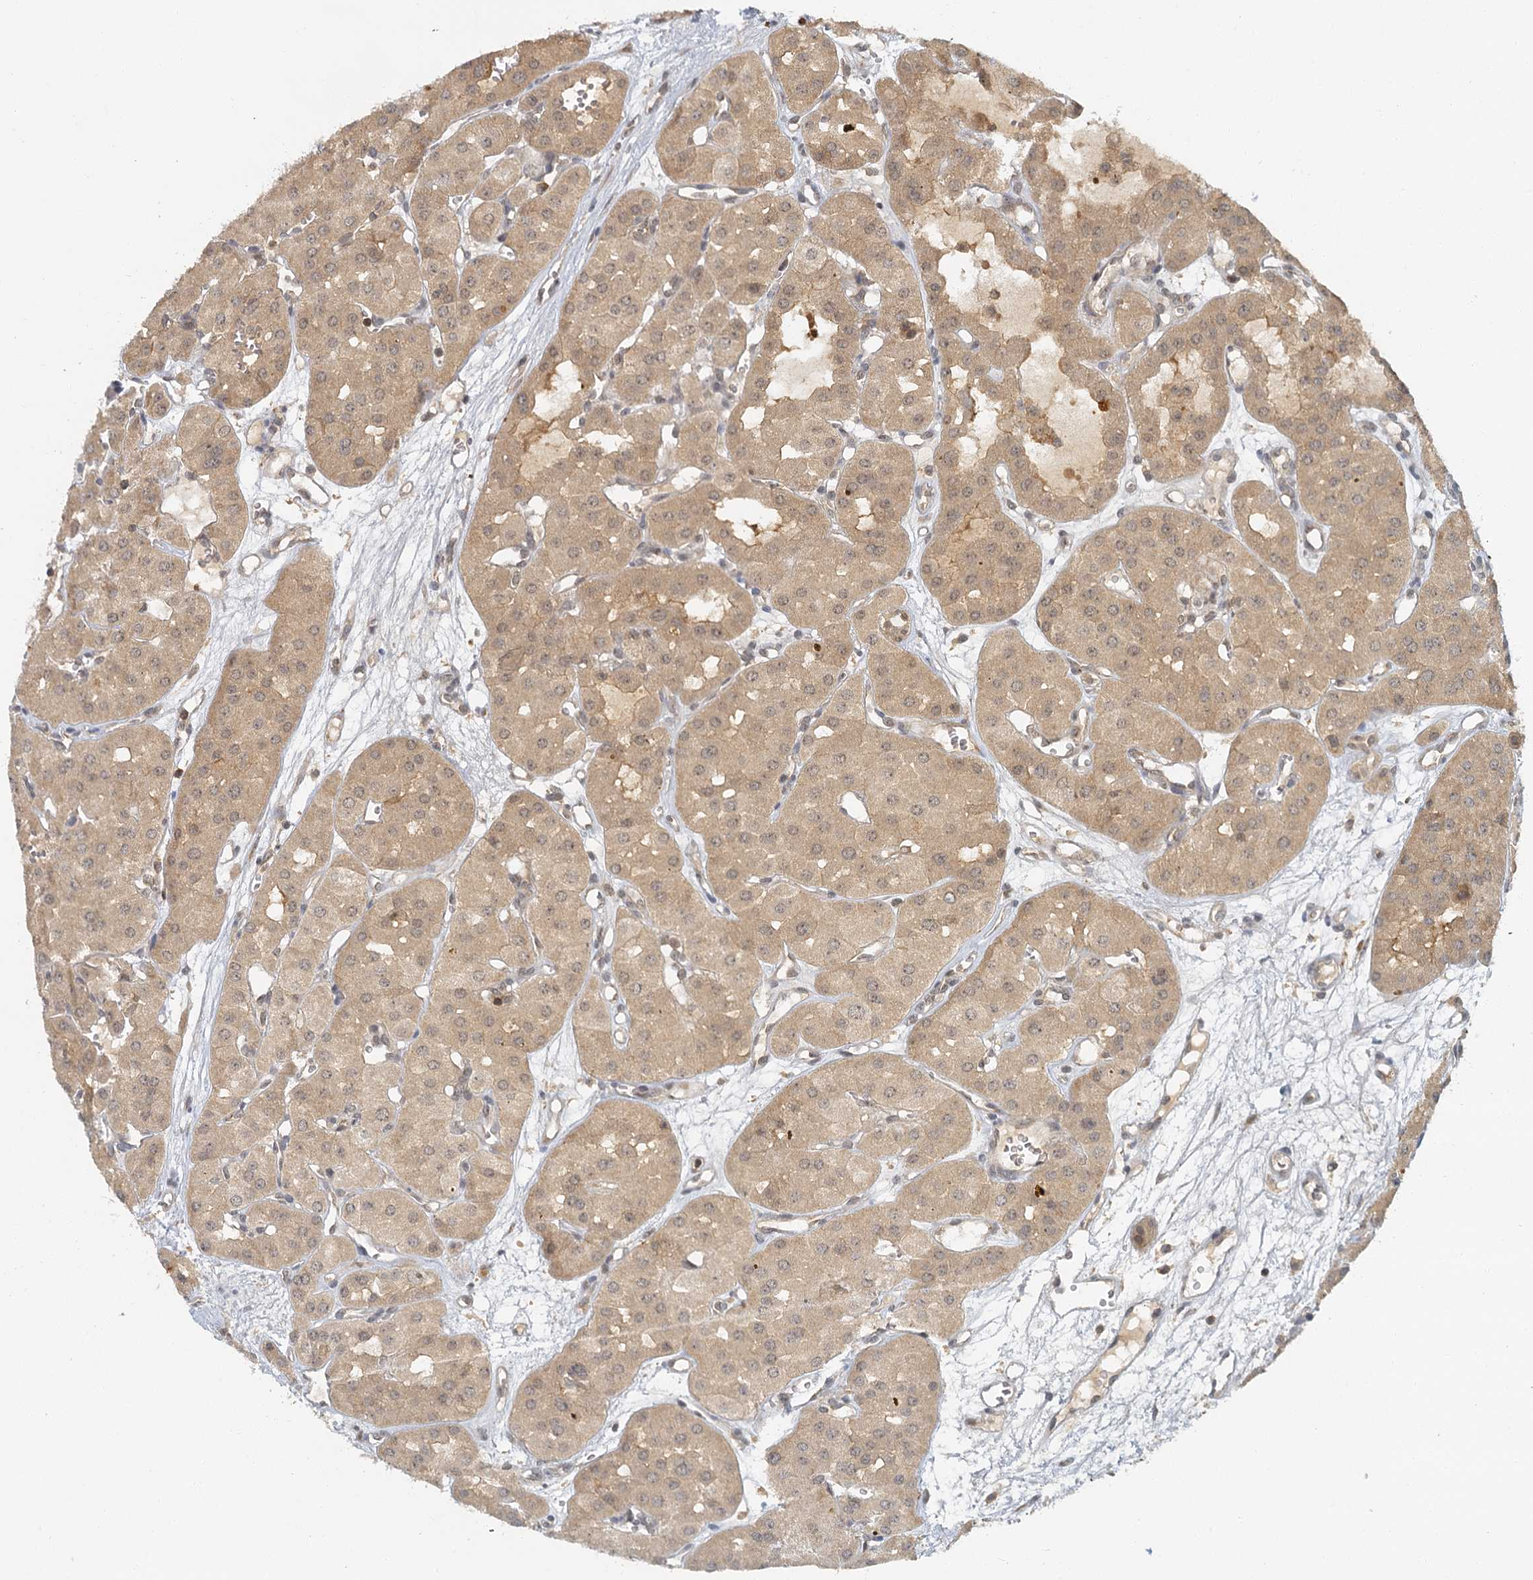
{"staining": {"intensity": "weak", "quantity": ">75%", "location": "cytoplasmic/membranous"}, "tissue": "renal cancer", "cell_type": "Tumor cells", "image_type": "cancer", "snomed": [{"axis": "morphology", "description": "Carcinoma, NOS"}, {"axis": "topography", "description": "Kidney"}], "caption": "Immunohistochemical staining of renal carcinoma displays low levels of weak cytoplasmic/membranous positivity in about >75% of tumor cells.", "gene": "ZNF549", "patient": {"sex": "female", "age": 75}}